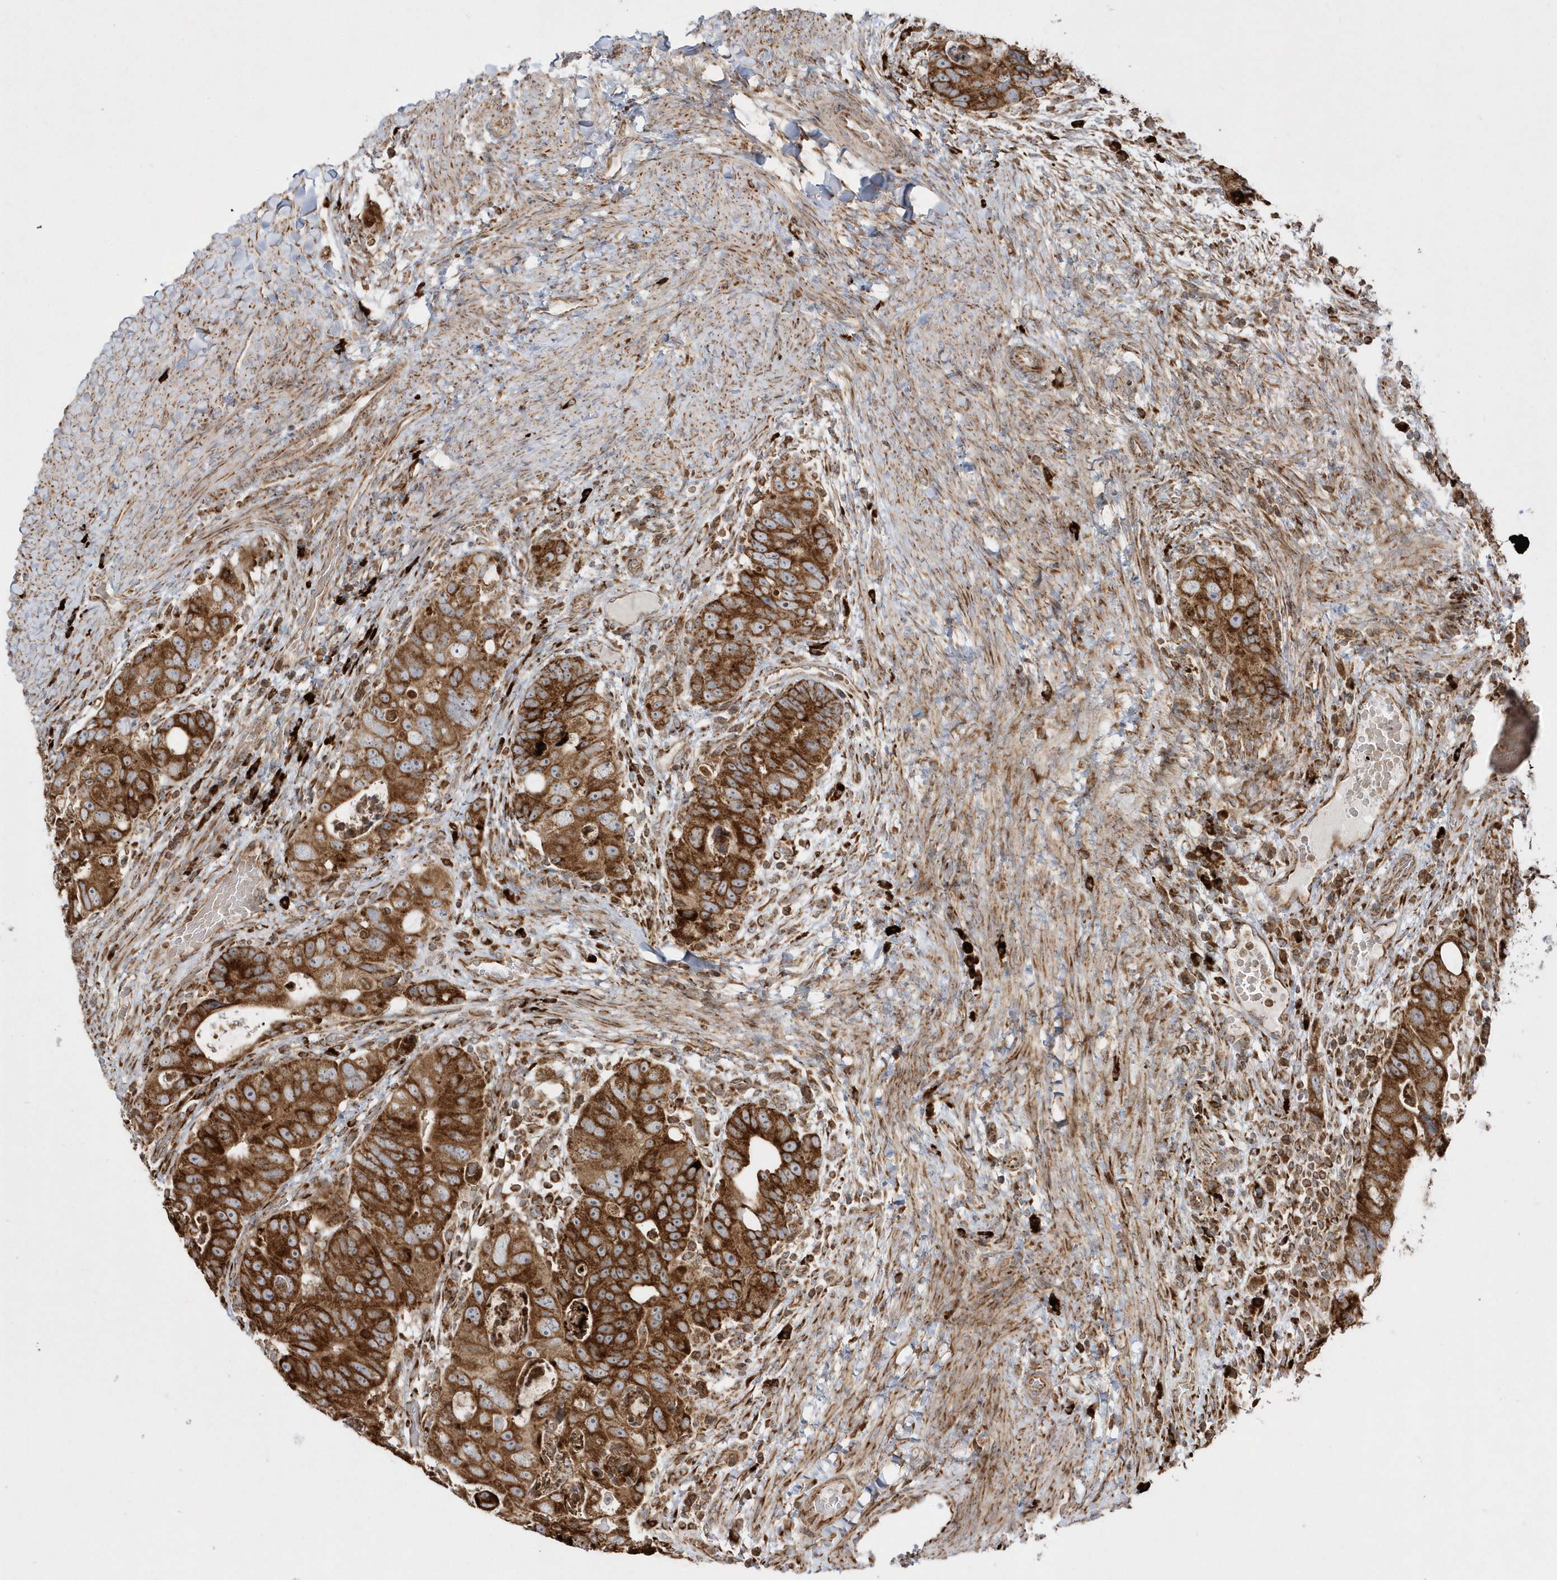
{"staining": {"intensity": "strong", "quantity": ">75%", "location": "cytoplasmic/membranous"}, "tissue": "colorectal cancer", "cell_type": "Tumor cells", "image_type": "cancer", "snomed": [{"axis": "morphology", "description": "Adenocarcinoma, NOS"}, {"axis": "topography", "description": "Rectum"}], "caption": "IHC photomicrograph of human adenocarcinoma (colorectal) stained for a protein (brown), which demonstrates high levels of strong cytoplasmic/membranous staining in approximately >75% of tumor cells.", "gene": "SH3BP2", "patient": {"sex": "male", "age": 59}}